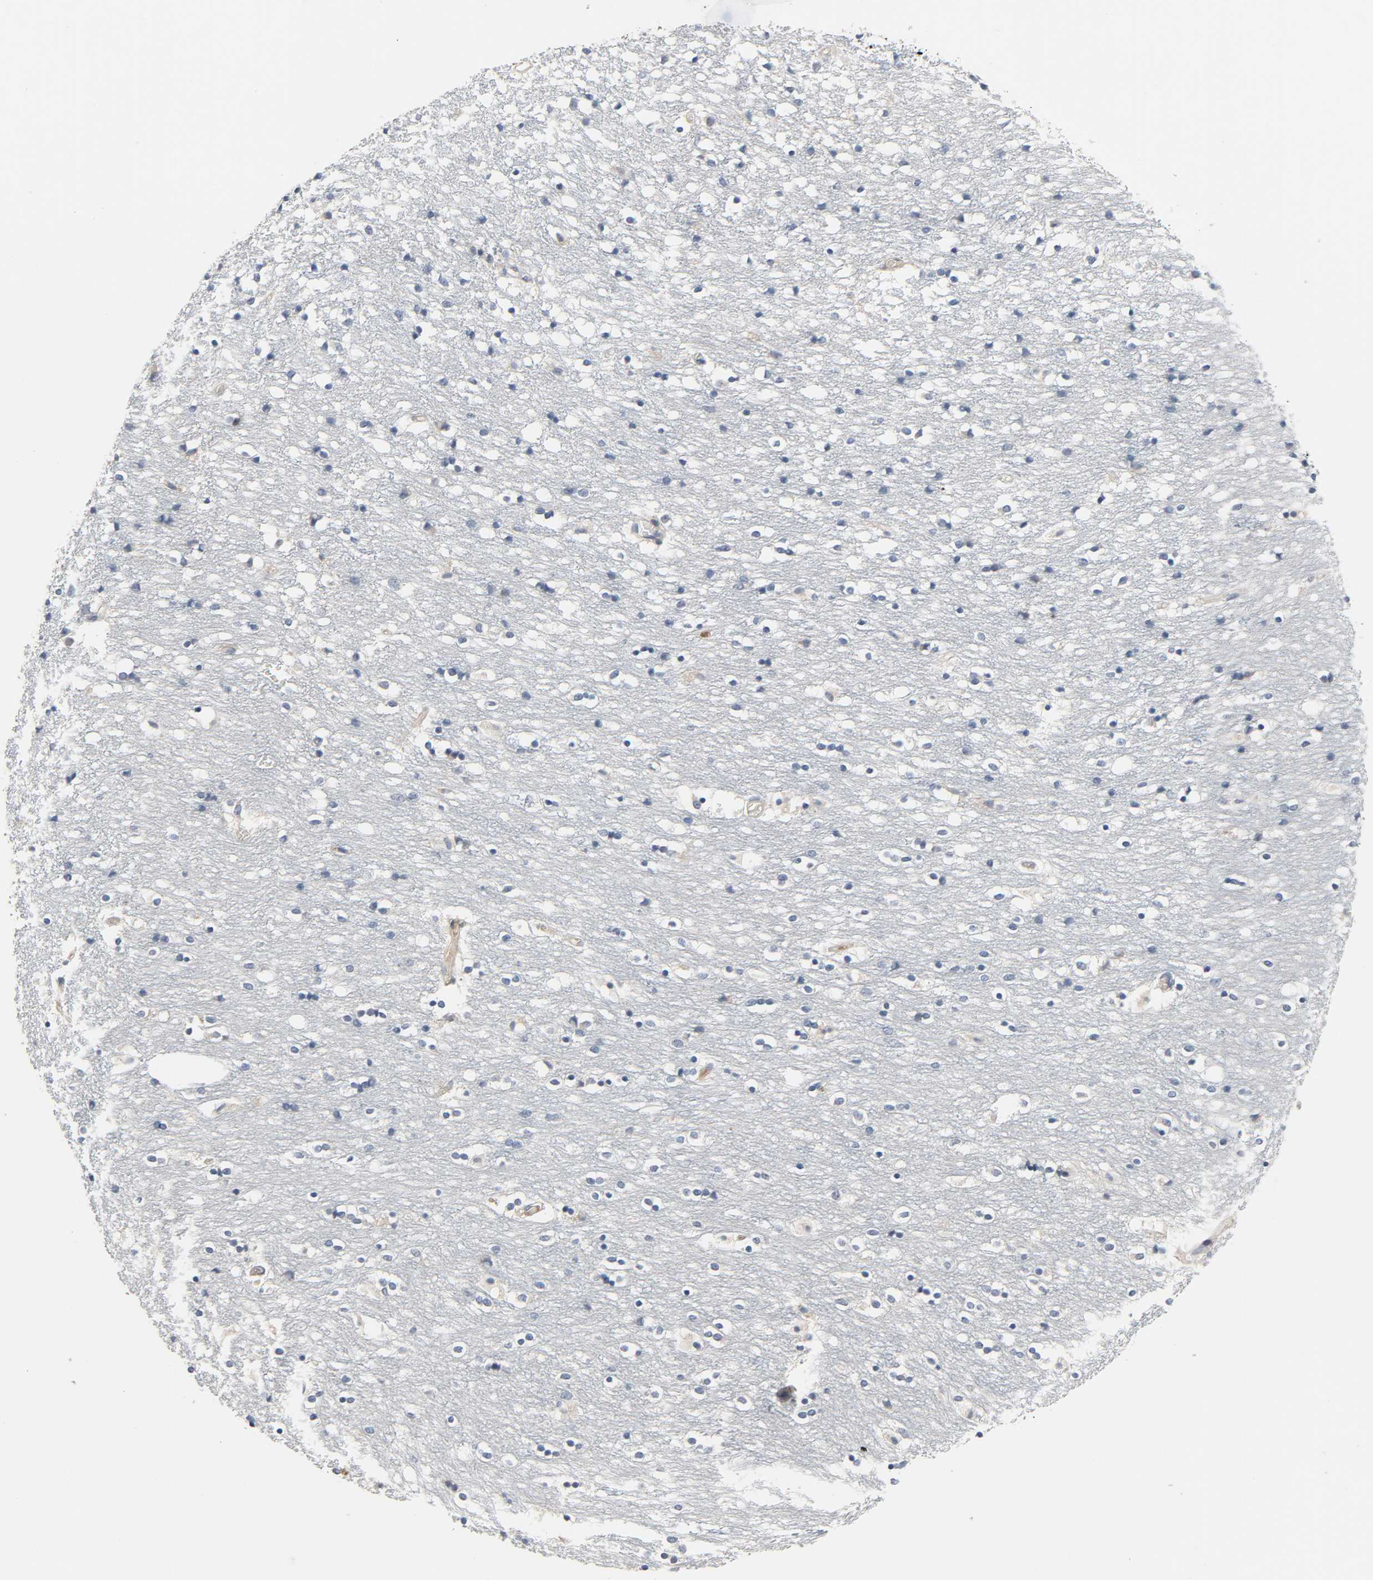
{"staining": {"intensity": "weak", "quantity": "25%-75%", "location": "cytoplasmic/membranous"}, "tissue": "caudate", "cell_type": "Glial cells", "image_type": "normal", "snomed": [{"axis": "morphology", "description": "Normal tissue, NOS"}, {"axis": "topography", "description": "Lateral ventricle wall"}], "caption": "Immunohistochemical staining of benign human caudate demonstrates 25%-75% levels of weak cytoplasmic/membranous protein expression in approximately 25%-75% of glial cells. Nuclei are stained in blue.", "gene": "CD4", "patient": {"sex": "female", "age": 54}}